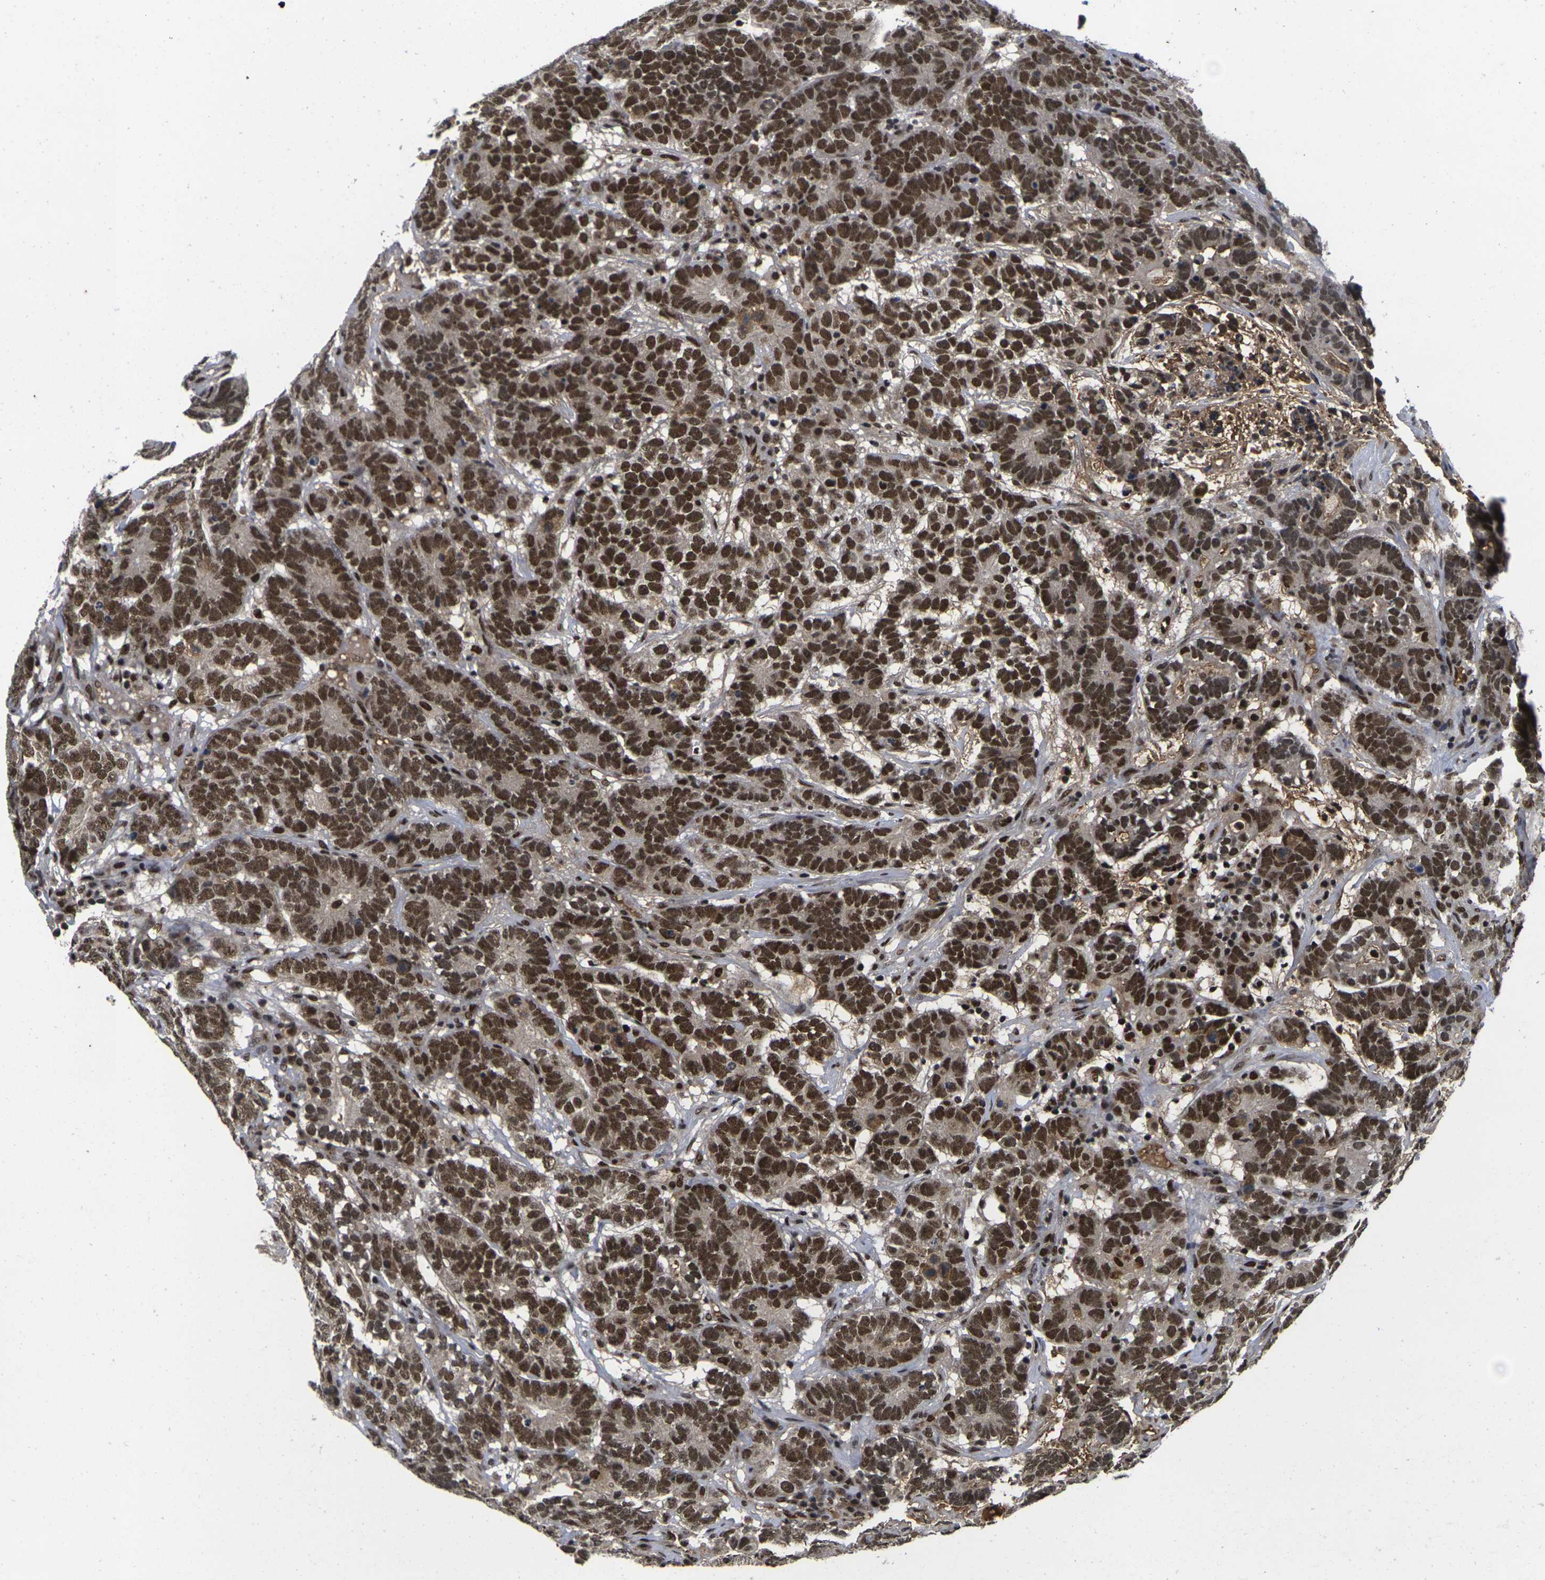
{"staining": {"intensity": "strong", "quantity": ">75%", "location": "nuclear"}, "tissue": "testis cancer", "cell_type": "Tumor cells", "image_type": "cancer", "snomed": [{"axis": "morphology", "description": "Carcinoma, Embryonal, NOS"}, {"axis": "topography", "description": "Testis"}], "caption": "High-magnification brightfield microscopy of testis embryonal carcinoma stained with DAB (3,3'-diaminobenzidine) (brown) and counterstained with hematoxylin (blue). tumor cells exhibit strong nuclear expression is present in approximately>75% of cells. (brown staining indicates protein expression, while blue staining denotes nuclei).", "gene": "GTF2E1", "patient": {"sex": "male", "age": 26}}